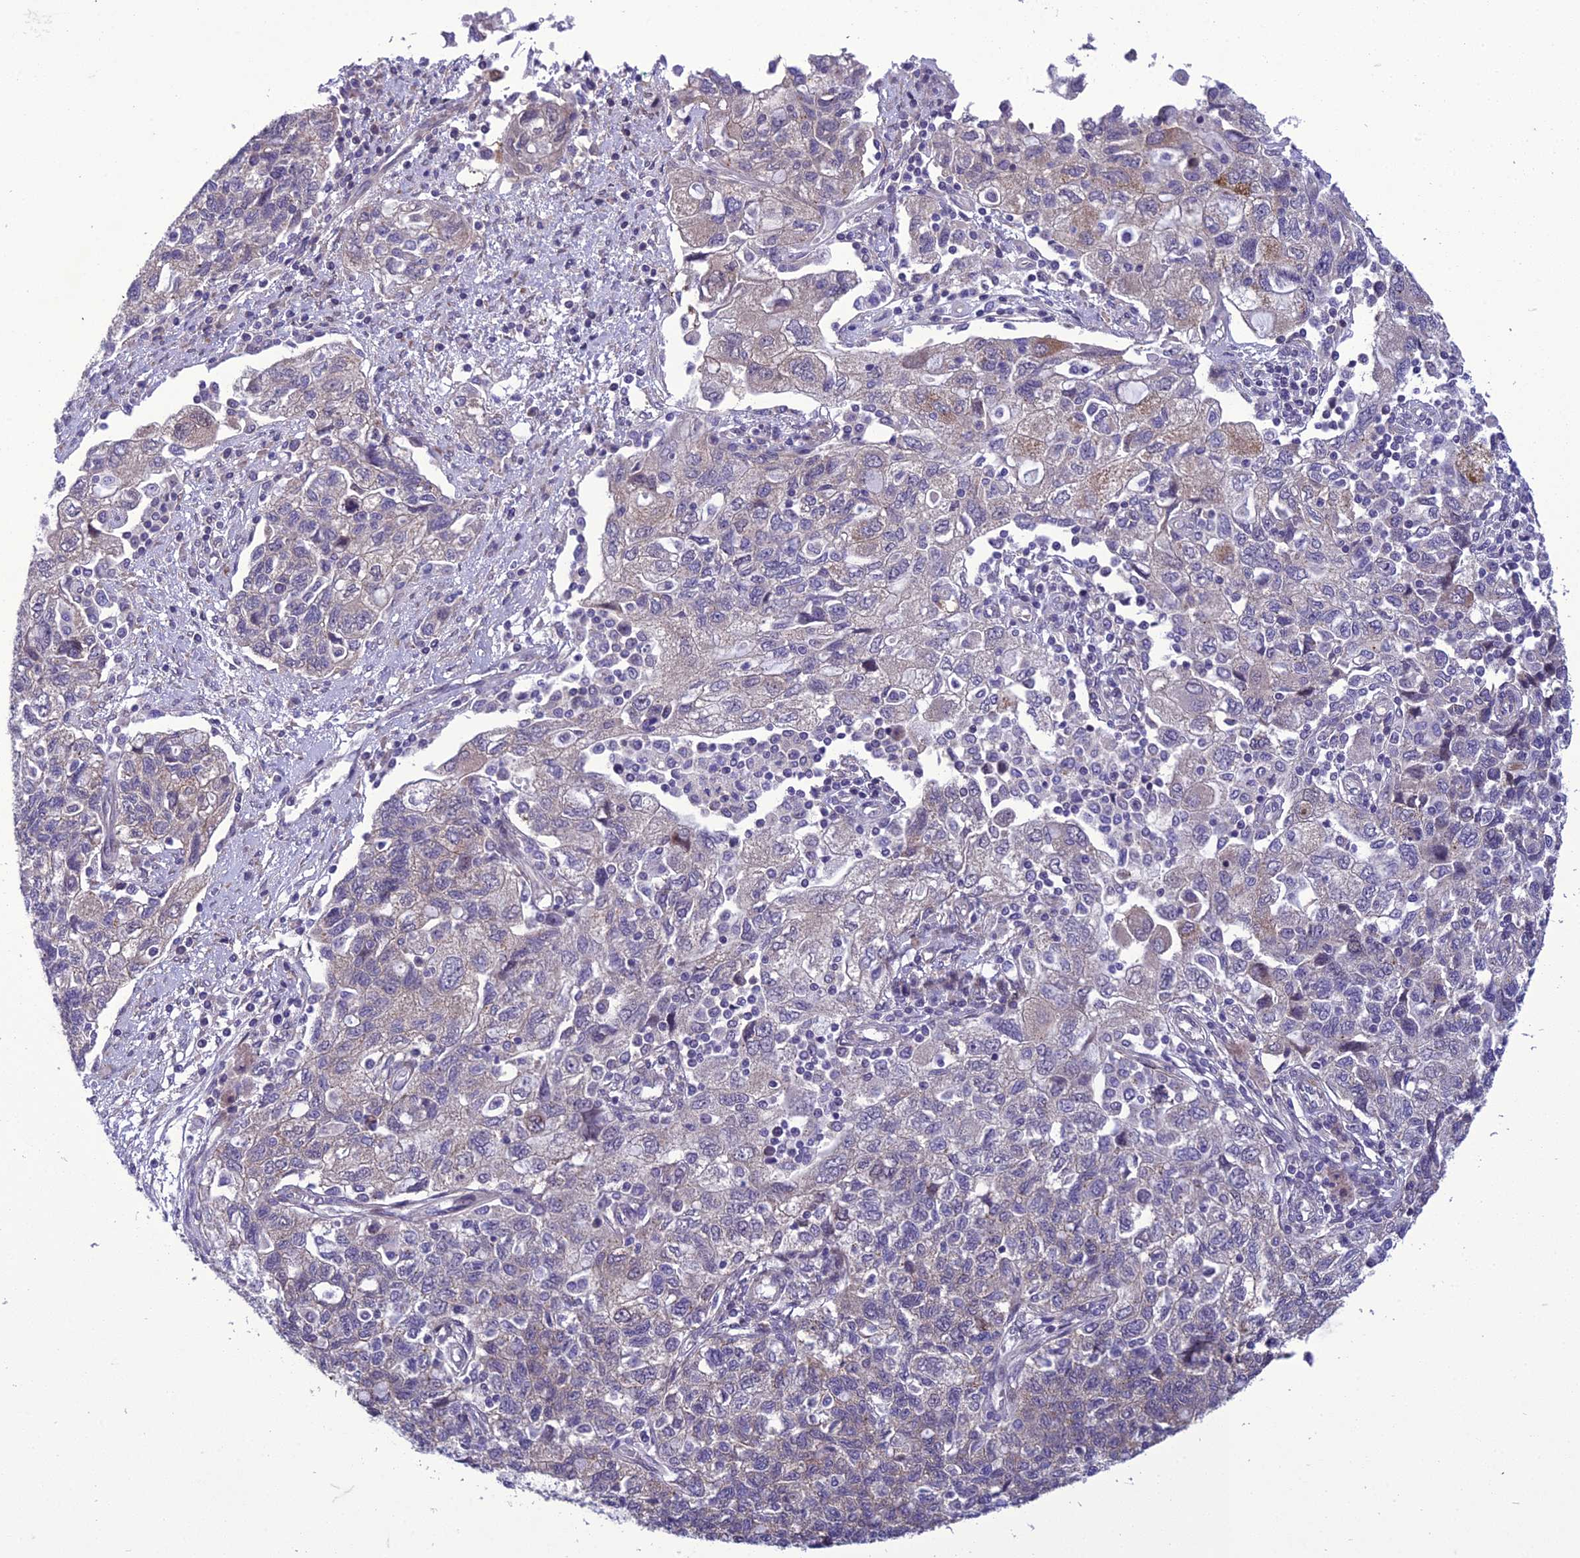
{"staining": {"intensity": "weak", "quantity": "<25%", "location": "cytoplasmic/membranous"}, "tissue": "ovarian cancer", "cell_type": "Tumor cells", "image_type": "cancer", "snomed": [{"axis": "morphology", "description": "Carcinoma, NOS"}, {"axis": "morphology", "description": "Cystadenocarcinoma, serous, NOS"}, {"axis": "topography", "description": "Ovary"}], "caption": "This is a photomicrograph of immunohistochemistry (IHC) staining of carcinoma (ovarian), which shows no positivity in tumor cells.", "gene": "GAB4", "patient": {"sex": "female", "age": 69}}